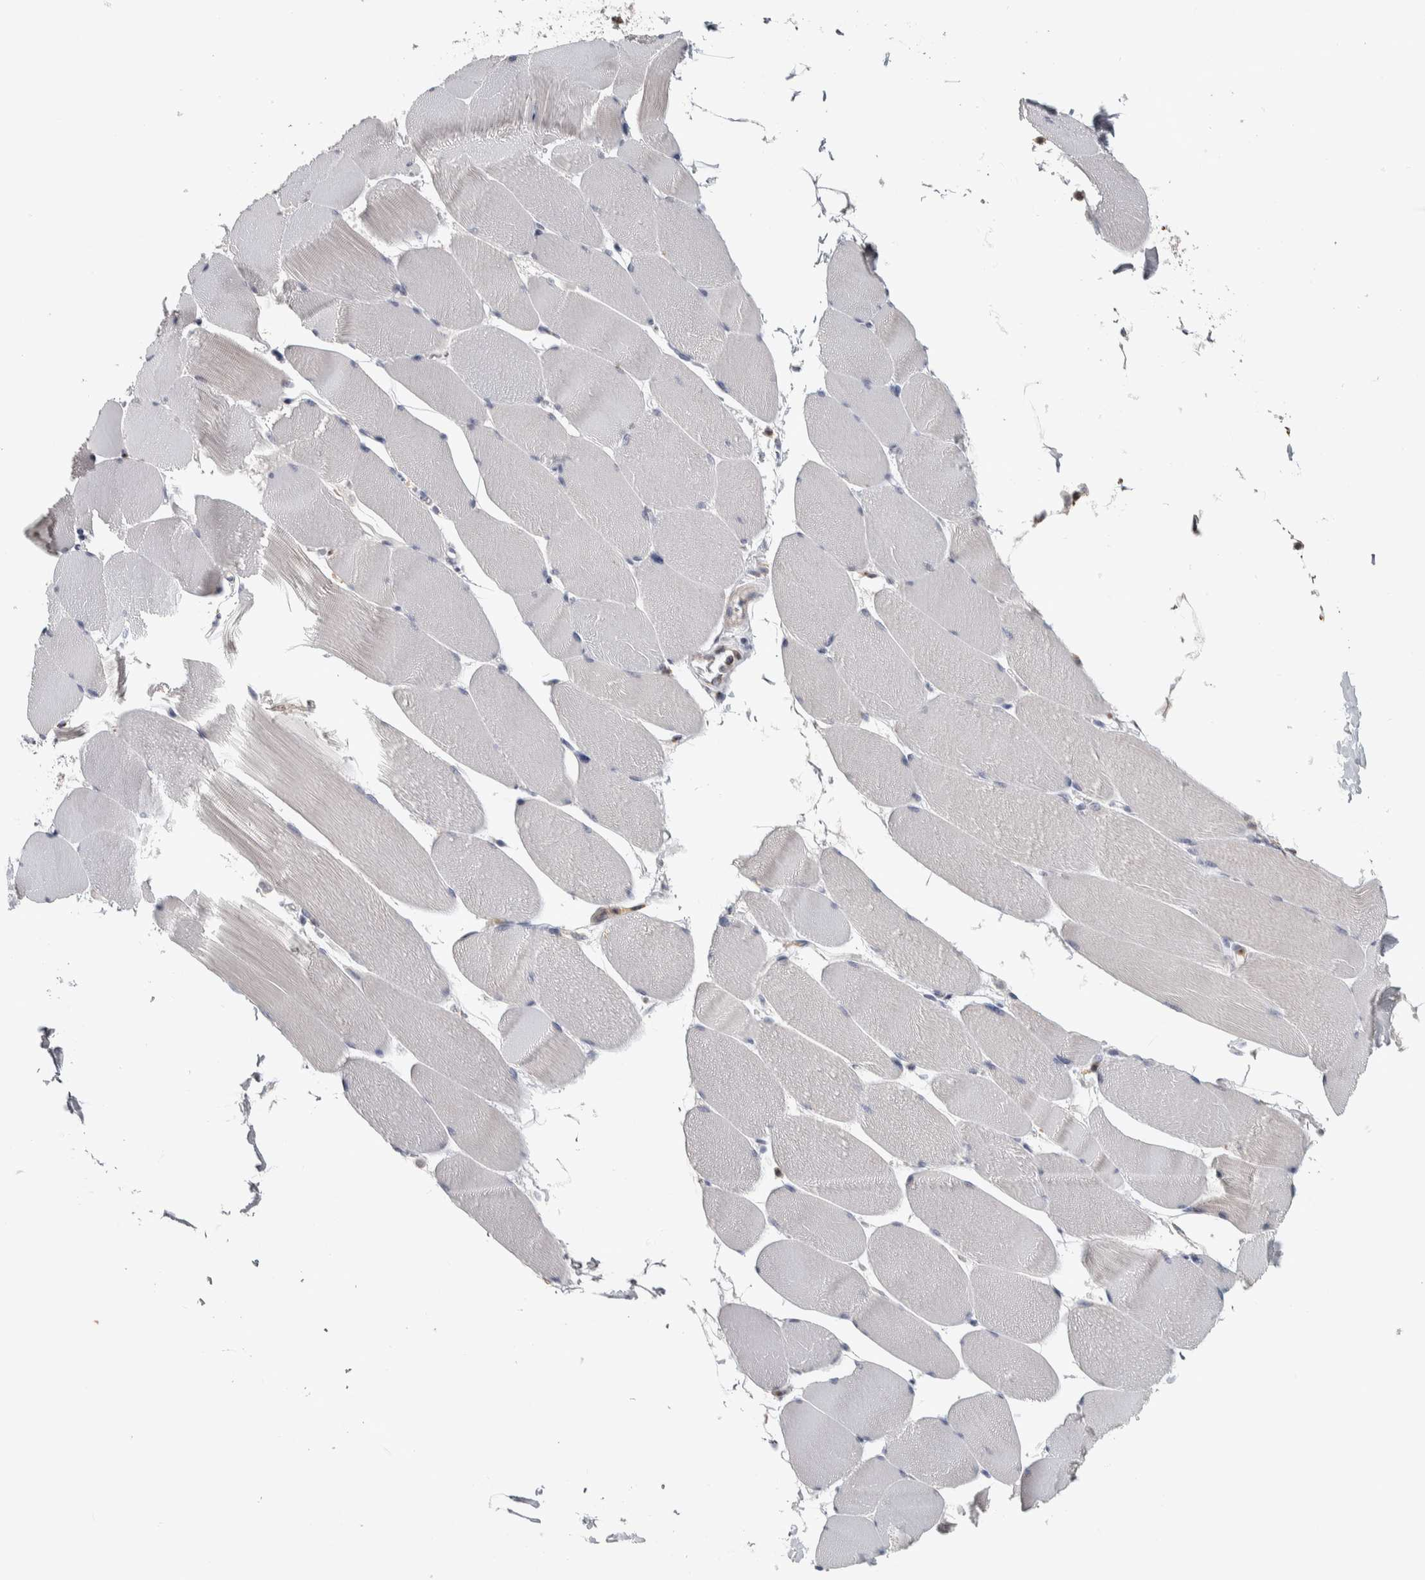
{"staining": {"intensity": "strong", "quantity": "<25%", "location": "cytoplasmic/membranous"}, "tissue": "skeletal muscle", "cell_type": "Myocytes", "image_type": "normal", "snomed": [{"axis": "morphology", "description": "Normal tissue, NOS"}, {"axis": "topography", "description": "Skeletal muscle"}], "caption": "This photomicrograph shows normal skeletal muscle stained with IHC to label a protein in brown. The cytoplasmic/membranous of myocytes show strong positivity for the protein. Nuclei are counter-stained blue.", "gene": "FAM78A", "patient": {"sex": "male", "age": 62}}